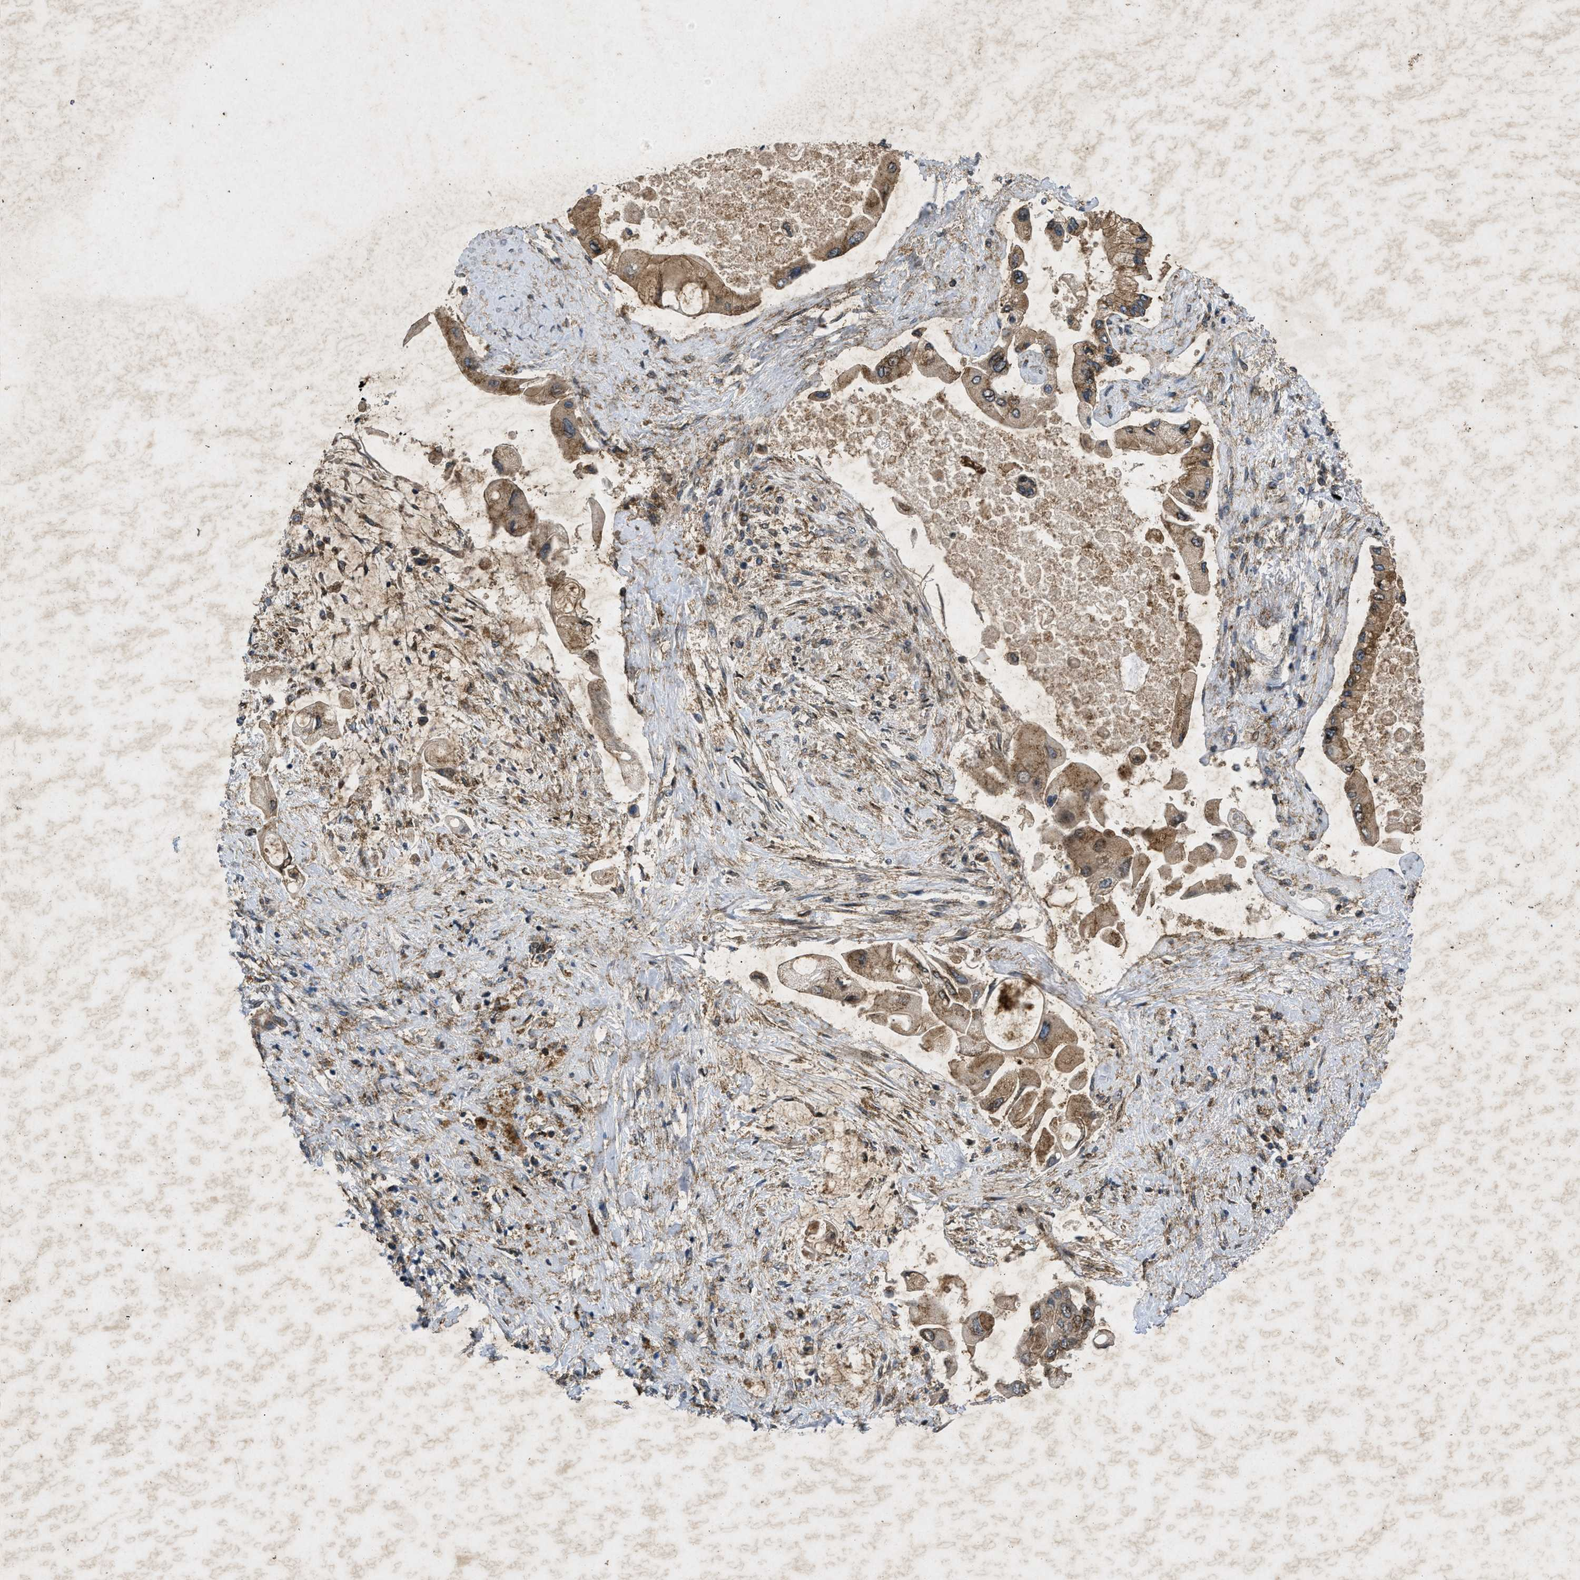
{"staining": {"intensity": "moderate", "quantity": ">75%", "location": "cytoplasmic/membranous"}, "tissue": "liver cancer", "cell_type": "Tumor cells", "image_type": "cancer", "snomed": [{"axis": "morphology", "description": "Cholangiocarcinoma"}, {"axis": "topography", "description": "Liver"}], "caption": "Liver cancer stained with a protein marker demonstrates moderate staining in tumor cells.", "gene": "PRKG2", "patient": {"sex": "male", "age": 50}}